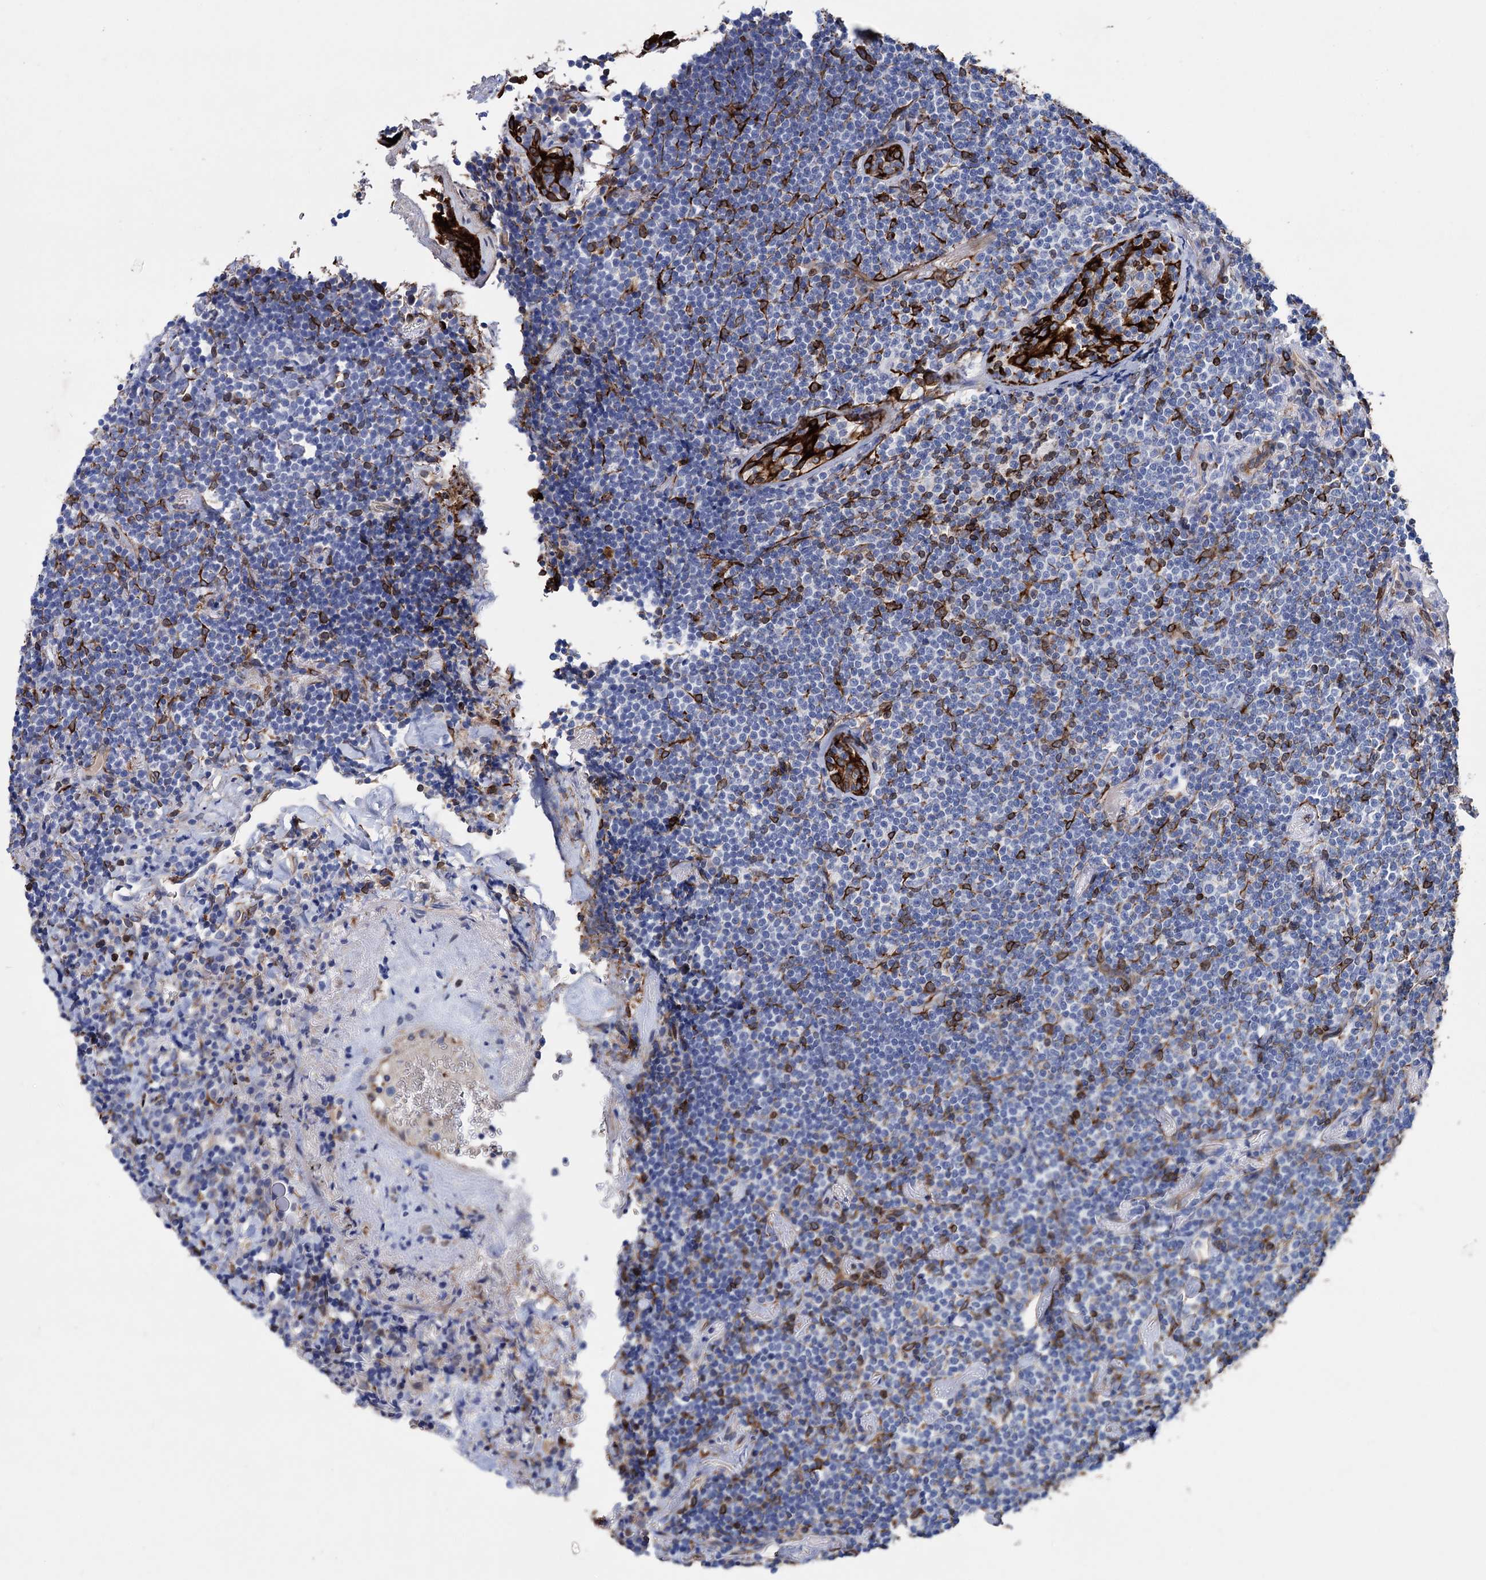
{"staining": {"intensity": "negative", "quantity": "none", "location": "none"}, "tissue": "lymphoma", "cell_type": "Tumor cells", "image_type": "cancer", "snomed": [{"axis": "morphology", "description": "Malignant lymphoma, non-Hodgkin's type, Low grade"}, {"axis": "topography", "description": "Lung"}], "caption": "IHC image of human lymphoma stained for a protein (brown), which demonstrates no staining in tumor cells.", "gene": "STING1", "patient": {"sex": "female", "age": 71}}